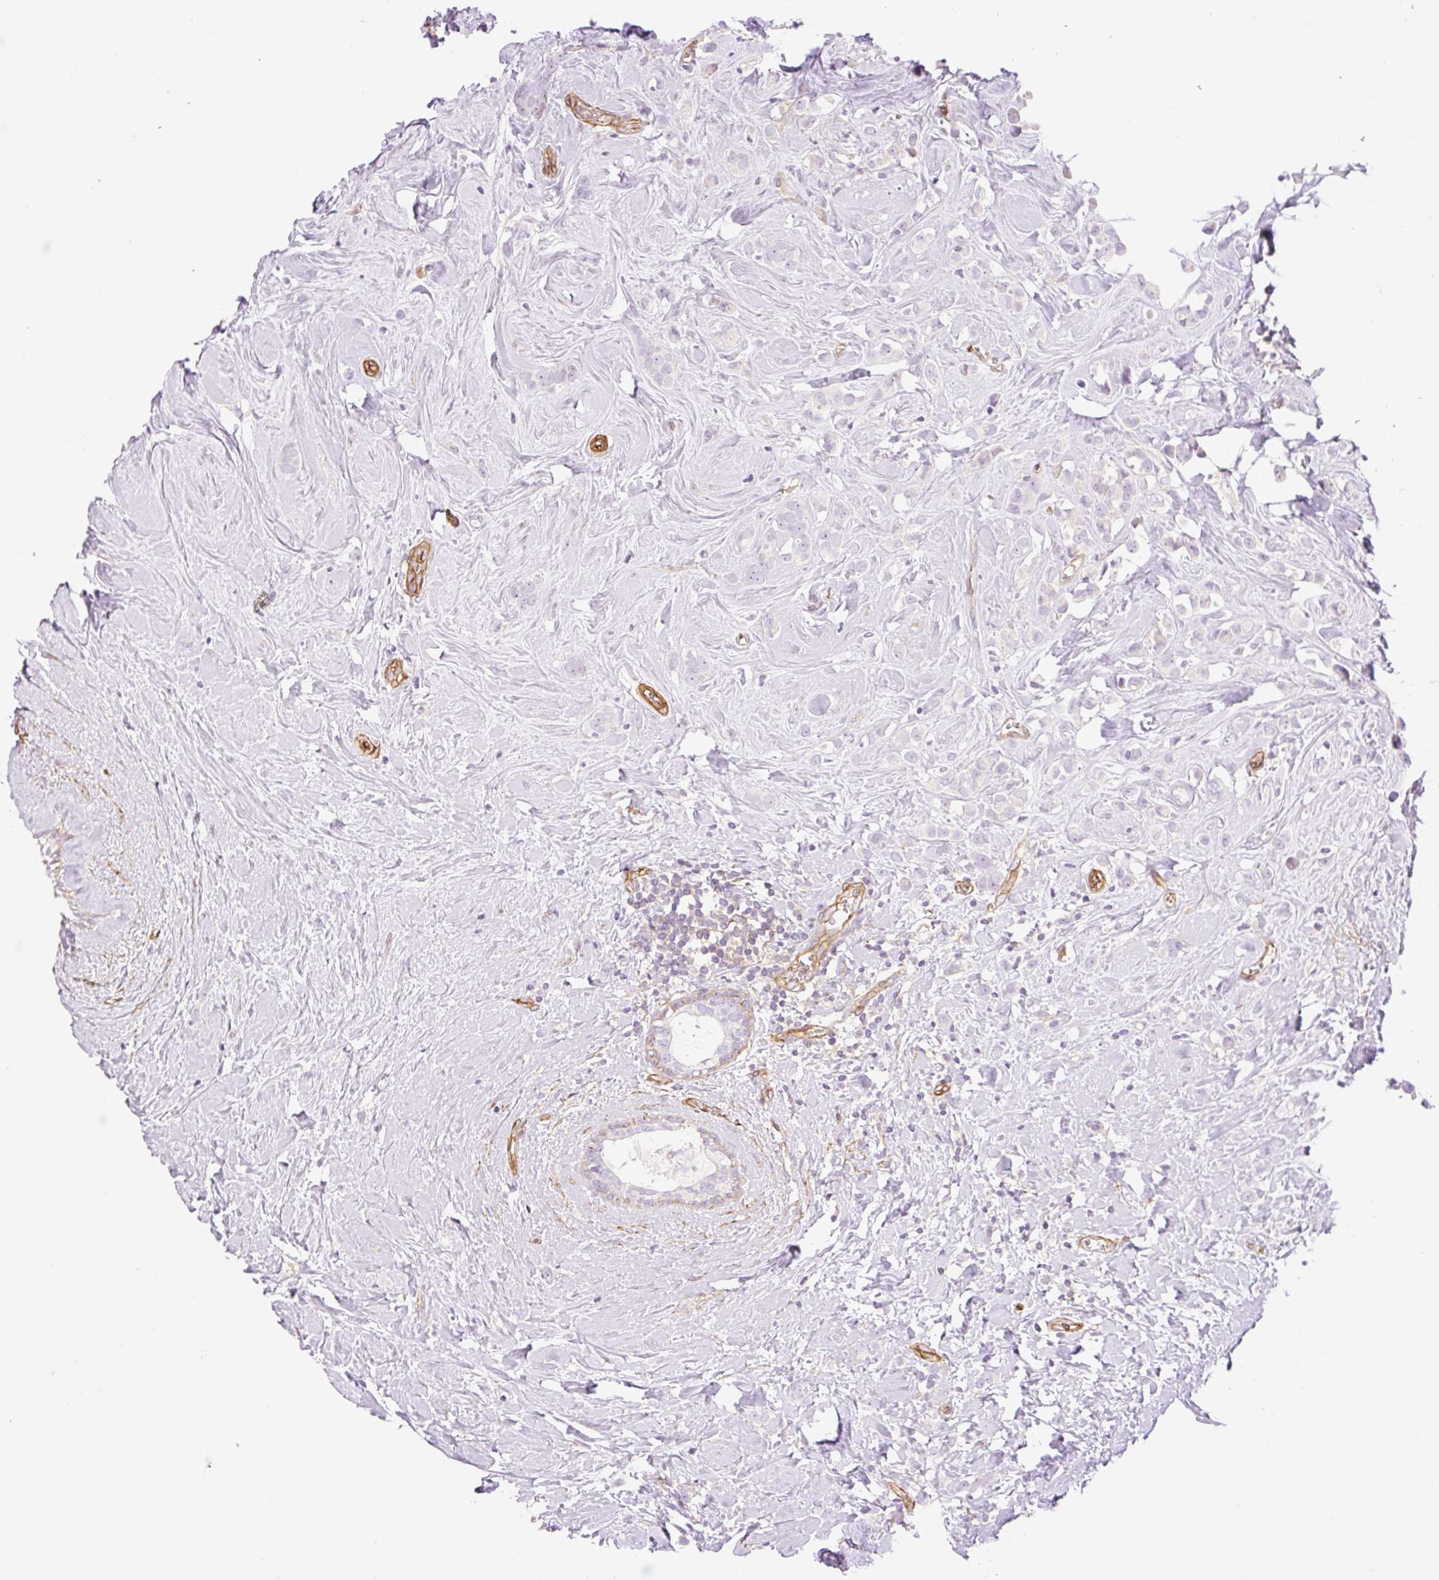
{"staining": {"intensity": "negative", "quantity": "none", "location": "none"}, "tissue": "breast cancer", "cell_type": "Tumor cells", "image_type": "cancer", "snomed": [{"axis": "morphology", "description": "Duct carcinoma"}, {"axis": "topography", "description": "Breast"}], "caption": "A high-resolution histopathology image shows immunohistochemistry (IHC) staining of invasive ductal carcinoma (breast), which shows no significant positivity in tumor cells.", "gene": "EHD3", "patient": {"sex": "female", "age": 80}}